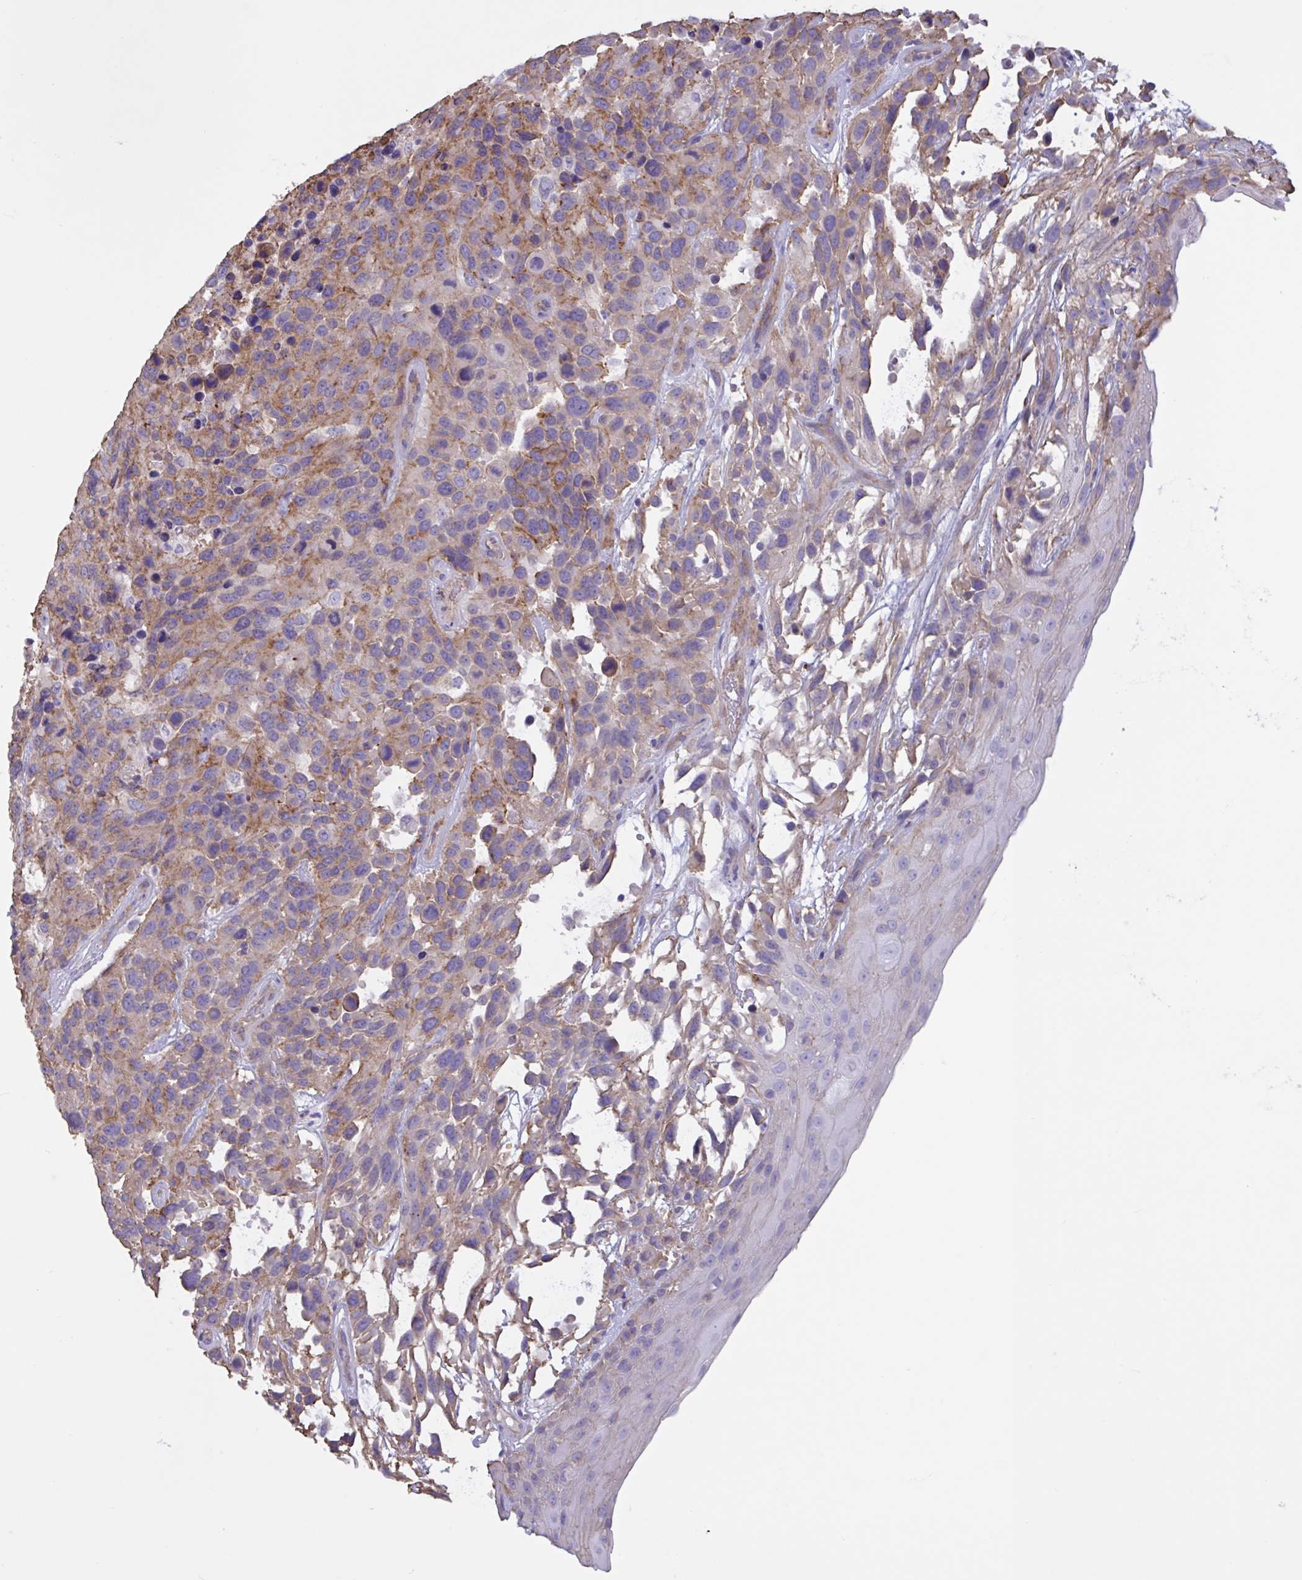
{"staining": {"intensity": "moderate", "quantity": "25%-75%", "location": "cytoplasmic/membranous"}, "tissue": "urothelial cancer", "cell_type": "Tumor cells", "image_type": "cancer", "snomed": [{"axis": "morphology", "description": "Urothelial carcinoma, High grade"}, {"axis": "topography", "description": "Urinary bladder"}], "caption": "Immunohistochemistry of urothelial carcinoma (high-grade) displays medium levels of moderate cytoplasmic/membranous expression in approximately 25%-75% of tumor cells.", "gene": "SLC66A1", "patient": {"sex": "female", "age": 70}}